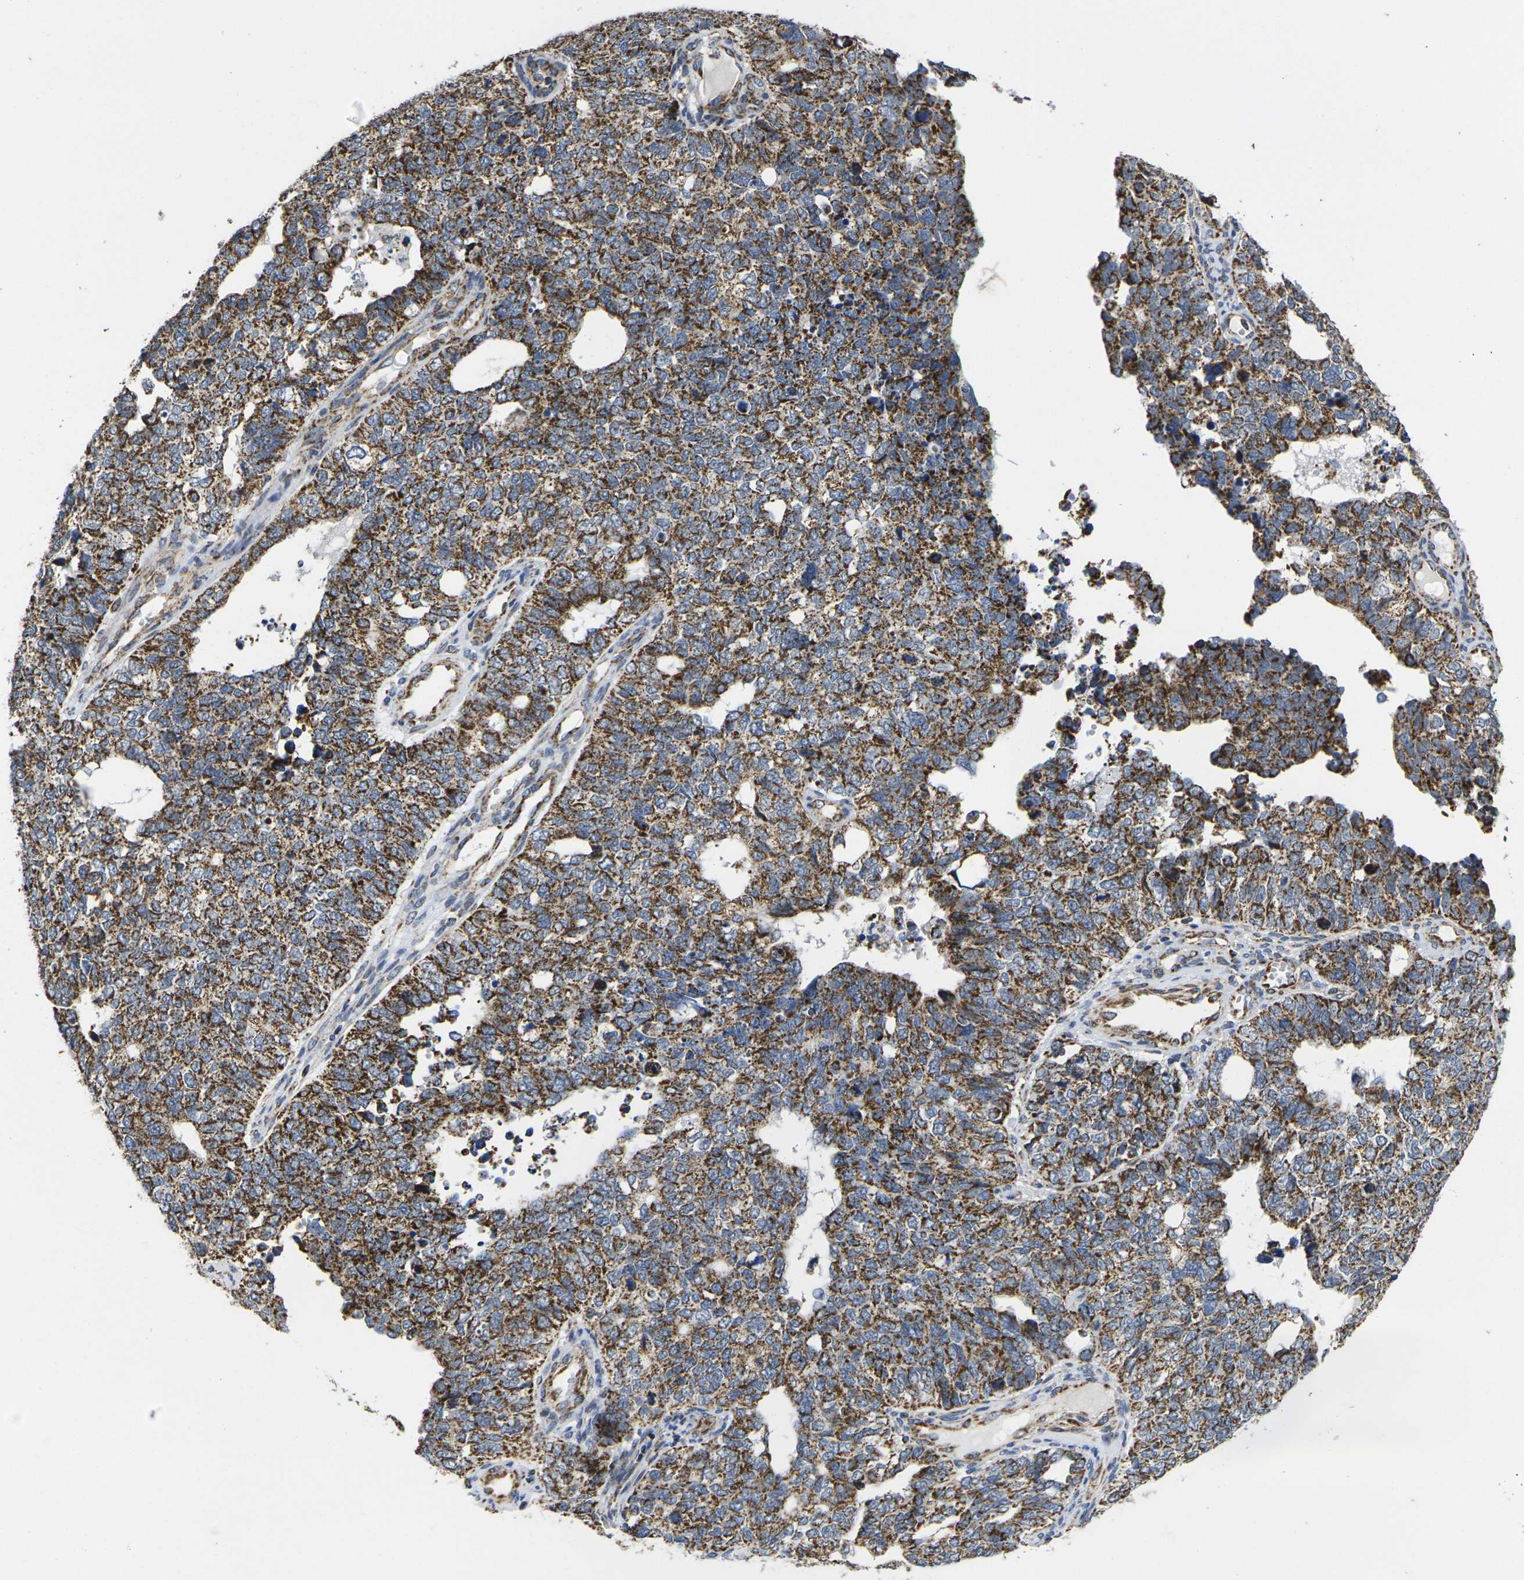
{"staining": {"intensity": "strong", "quantity": ">75%", "location": "cytoplasmic/membranous"}, "tissue": "cervical cancer", "cell_type": "Tumor cells", "image_type": "cancer", "snomed": [{"axis": "morphology", "description": "Squamous cell carcinoma, NOS"}, {"axis": "topography", "description": "Cervix"}], "caption": "An image showing strong cytoplasmic/membranous expression in about >75% of tumor cells in squamous cell carcinoma (cervical), as visualized by brown immunohistochemical staining.", "gene": "P2RY11", "patient": {"sex": "female", "age": 63}}